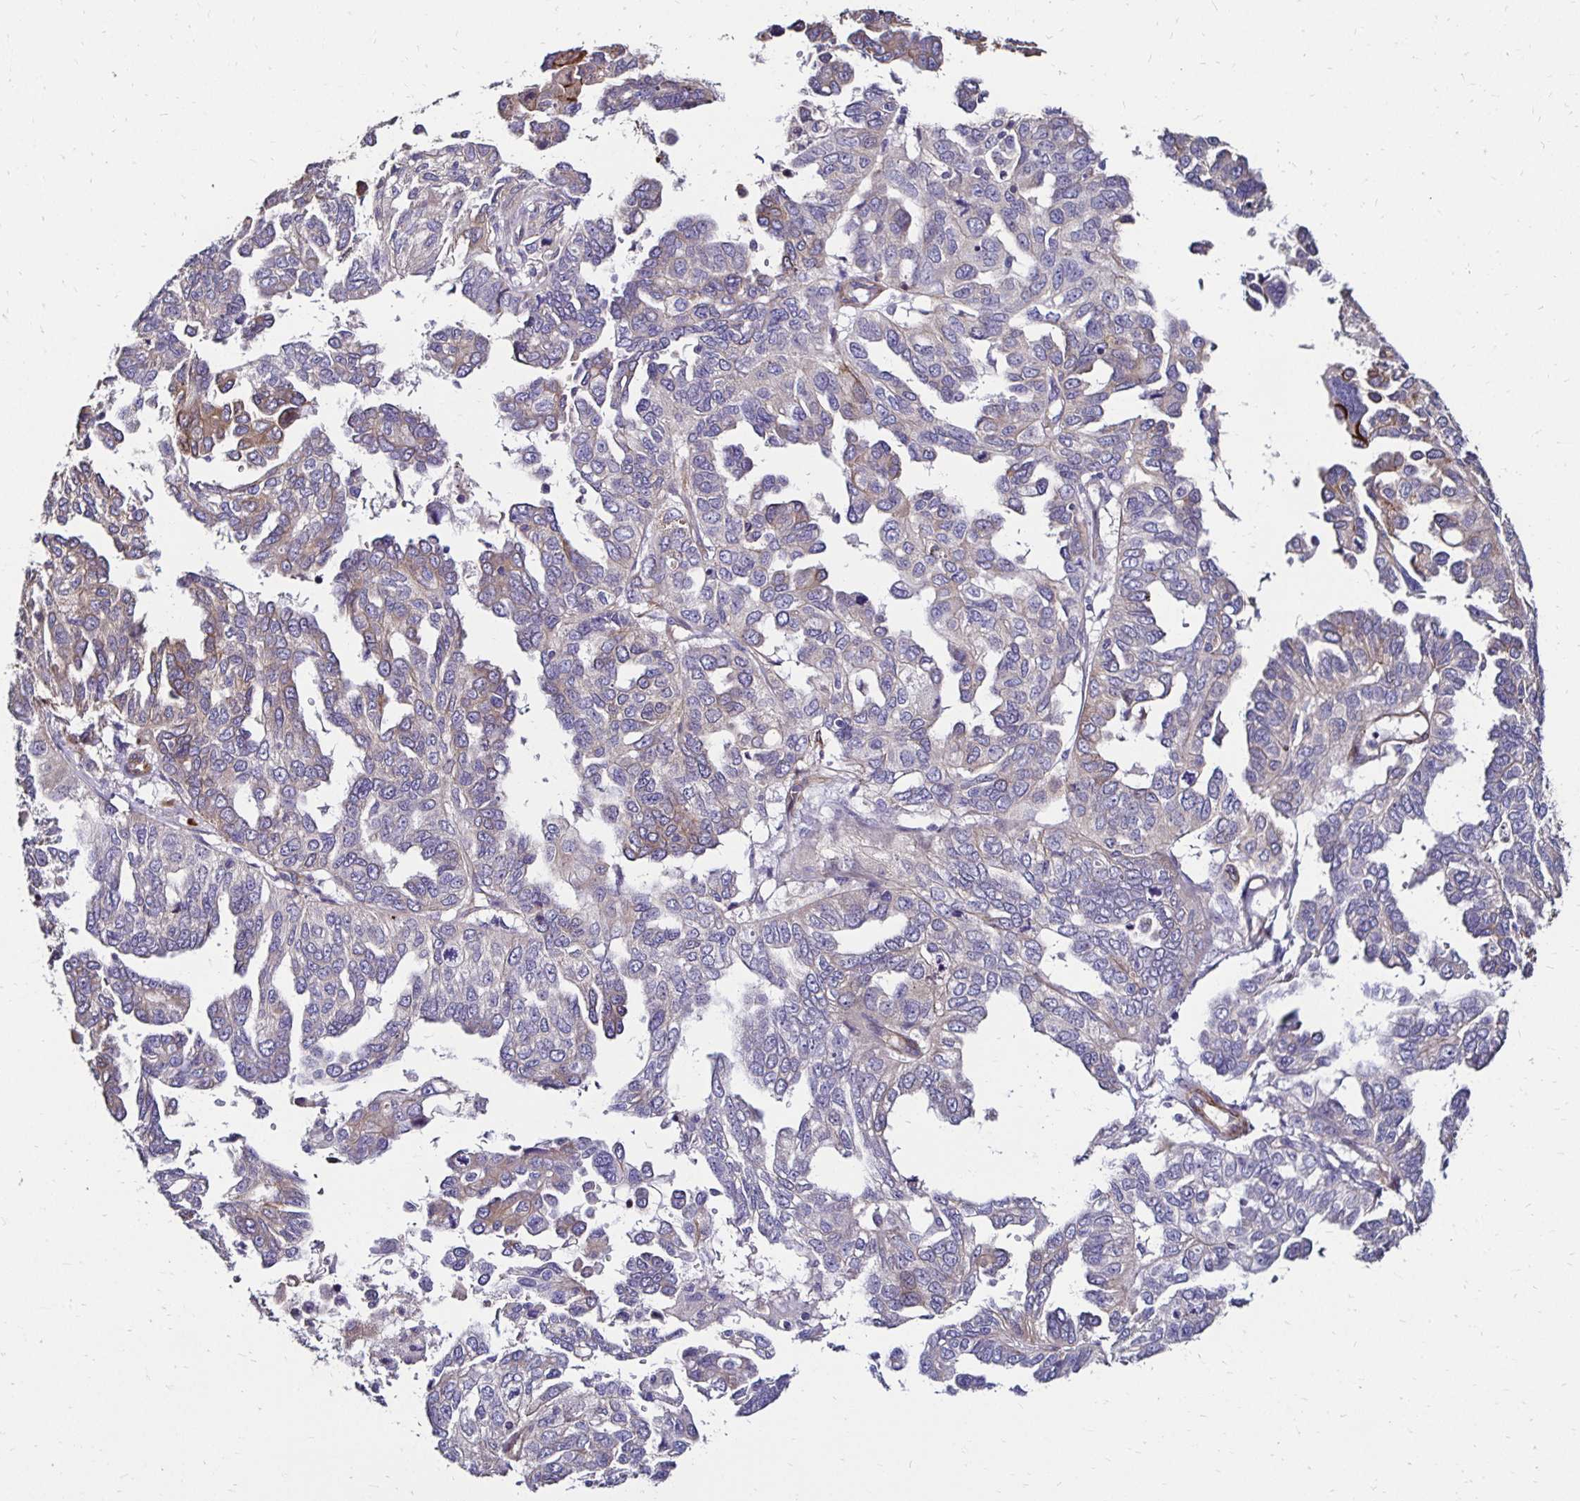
{"staining": {"intensity": "negative", "quantity": "none", "location": "none"}, "tissue": "ovarian cancer", "cell_type": "Tumor cells", "image_type": "cancer", "snomed": [{"axis": "morphology", "description": "Cystadenocarcinoma, serous, NOS"}, {"axis": "topography", "description": "Ovary"}], "caption": "The immunohistochemistry photomicrograph has no significant staining in tumor cells of ovarian cancer tissue.", "gene": "ITGB1", "patient": {"sex": "female", "age": 53}}